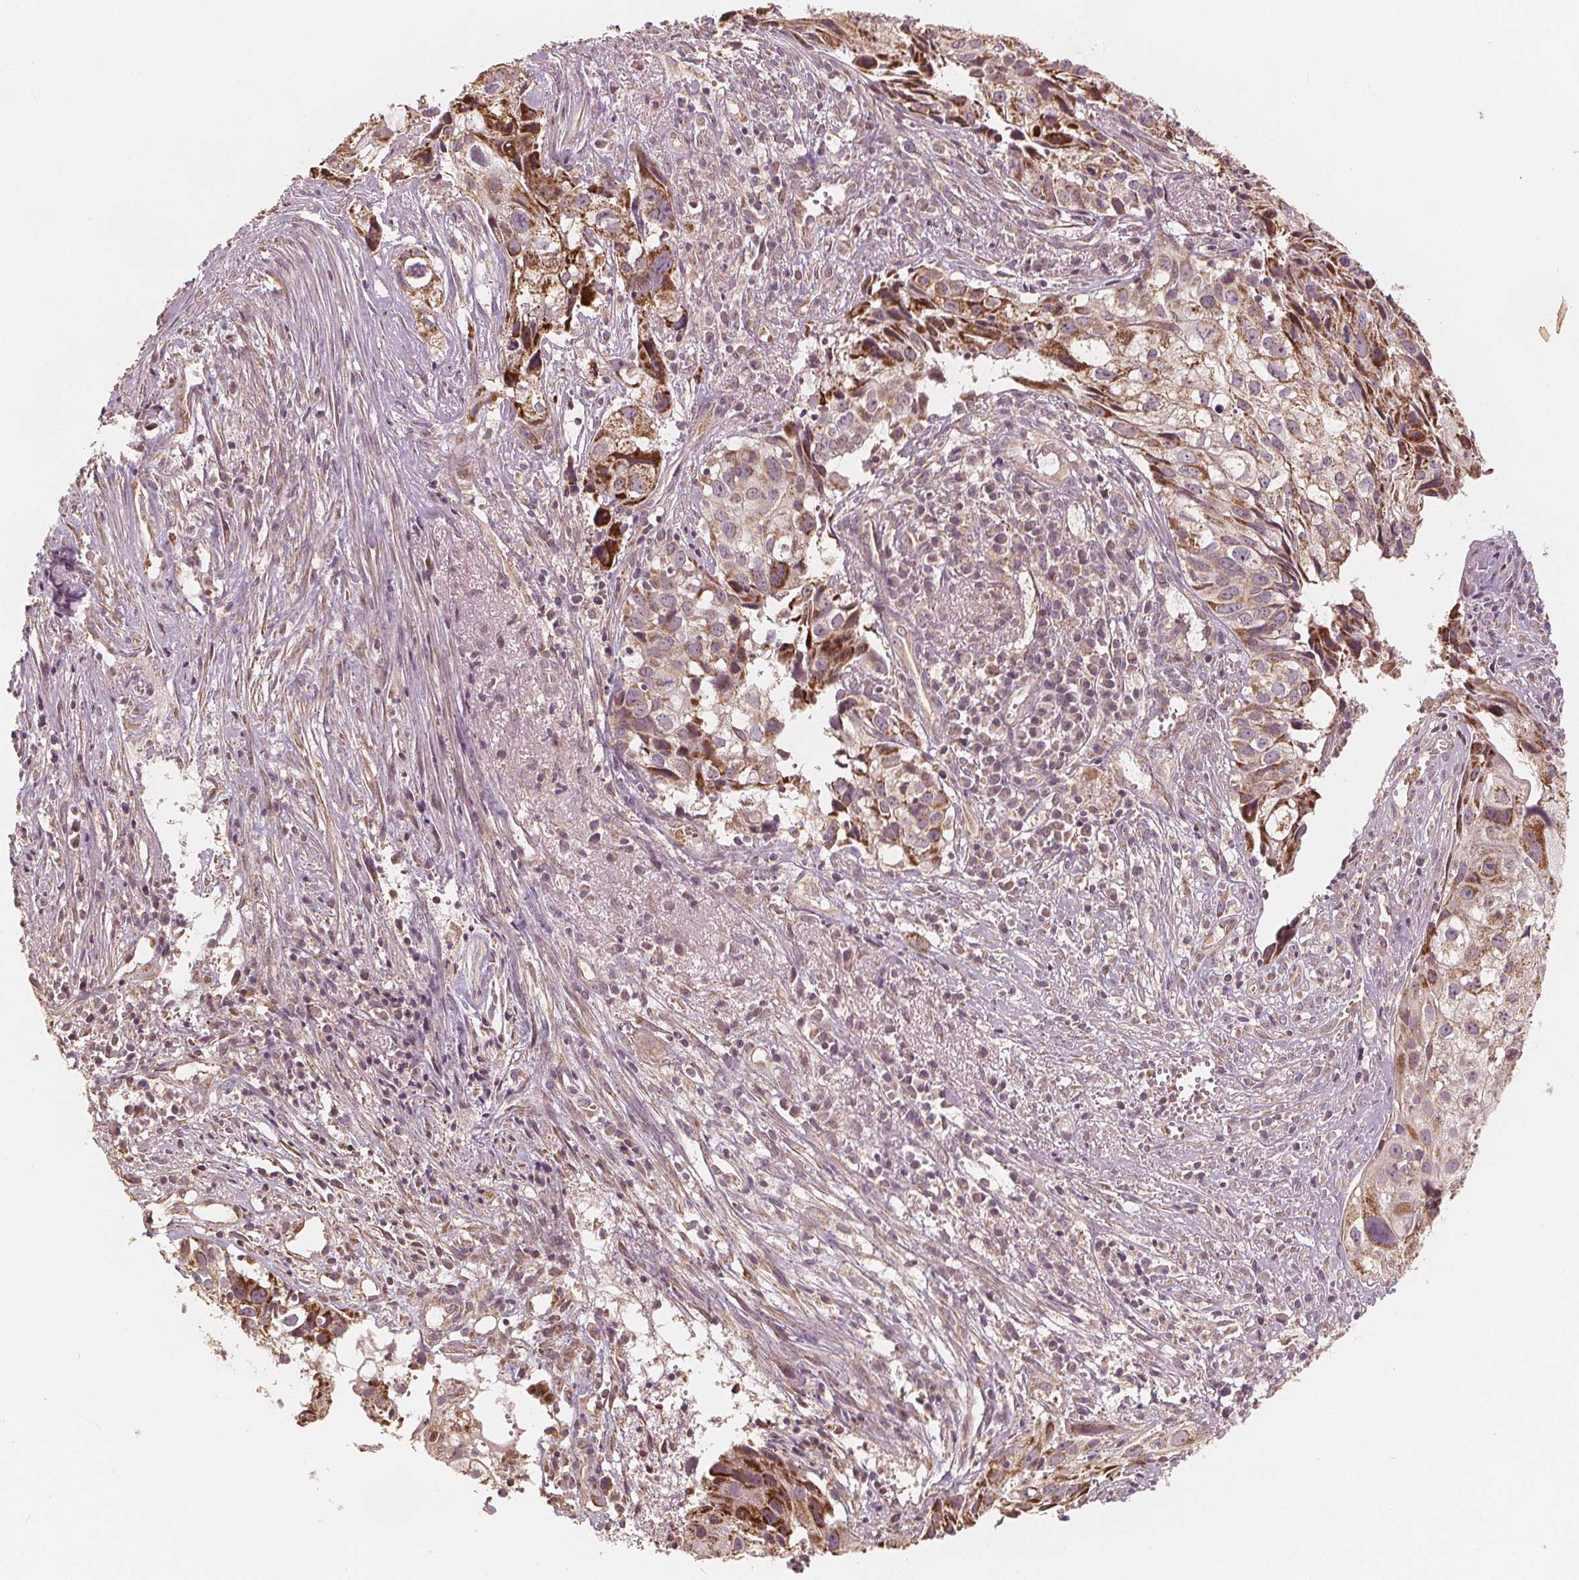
{"staining": {"intensity": "moderate", "quantity": "25%-75%", "location": "cytoplasmic/membranous"}, "tissue": "cervical cancer", "cell_type": "Tumor cells", "image_type": "cancer", "snomed": [{"axis": "morphology", "description": "Squamous cell carcinoma, NOS"}, {"axis": "topography", "description": "Cervix"}], "caption": "Tumor cells exhibit medium levels of moderate cytoplasmic/membranous staining in about 25%-75% of cells in squamous cell carcinoma (cervical).", "gene": "PEX26", "patient": {"sex": "female", "age": 53}}